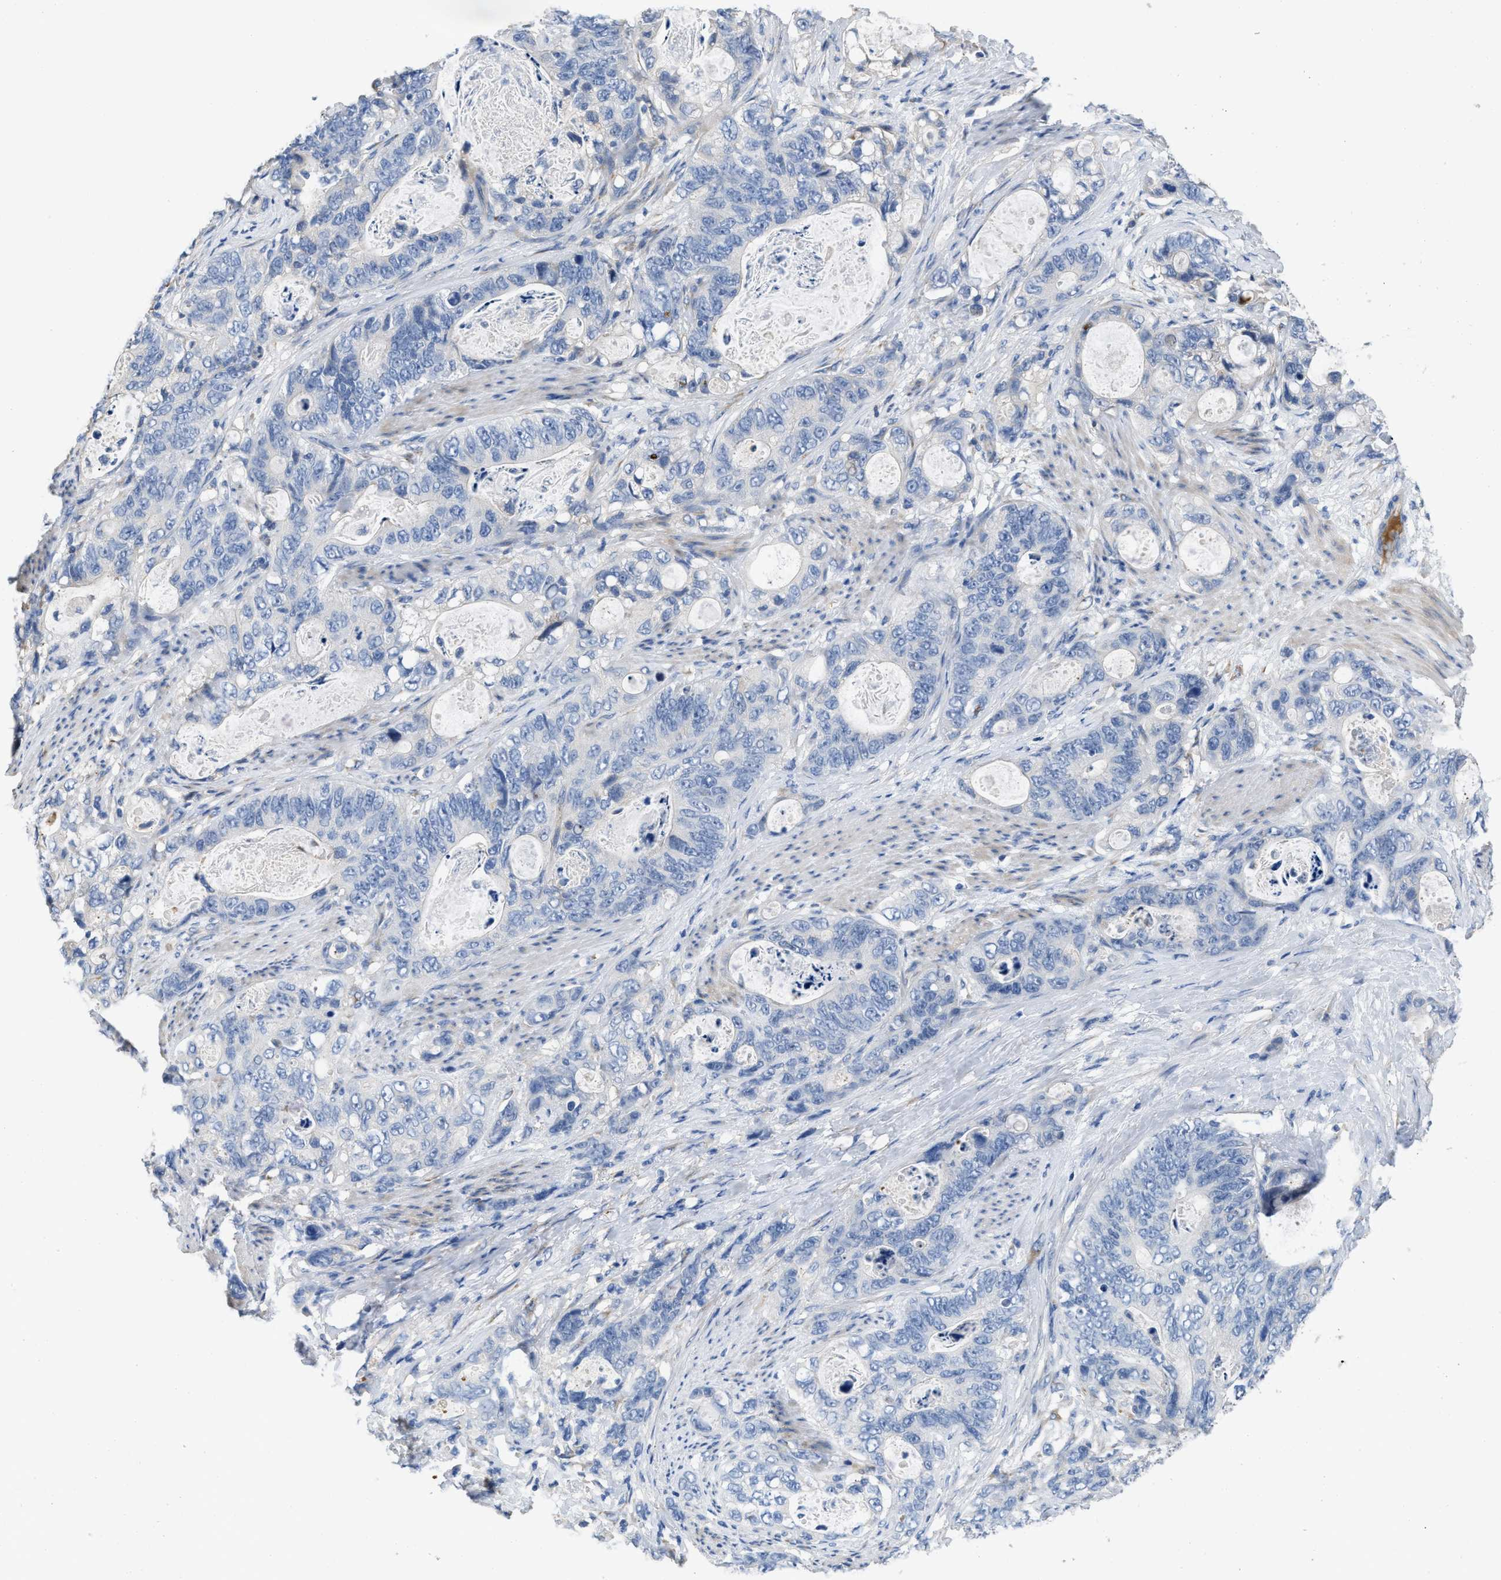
{"staining": {"intensity": "negative", "quantity": "none", "location": "none"}, "tissue": "stomach cancer", "cell_type": "Tumor cells", "image_type": "cancer", "snomed": [{"axis": "morphology", "description": "Normal tissue, NOS"}, {"axis": "morphology", "description": "Adenocarcinoma, NOS"}, {"axis": "topography", "description": "Stomach"}], "caption": "This is an IHC photomicrograph of human adenocarcinoma (stomach). There is no expression in tumor cells.", "gene": "C1S", "patient": {"sex": "female", "age": 89}}